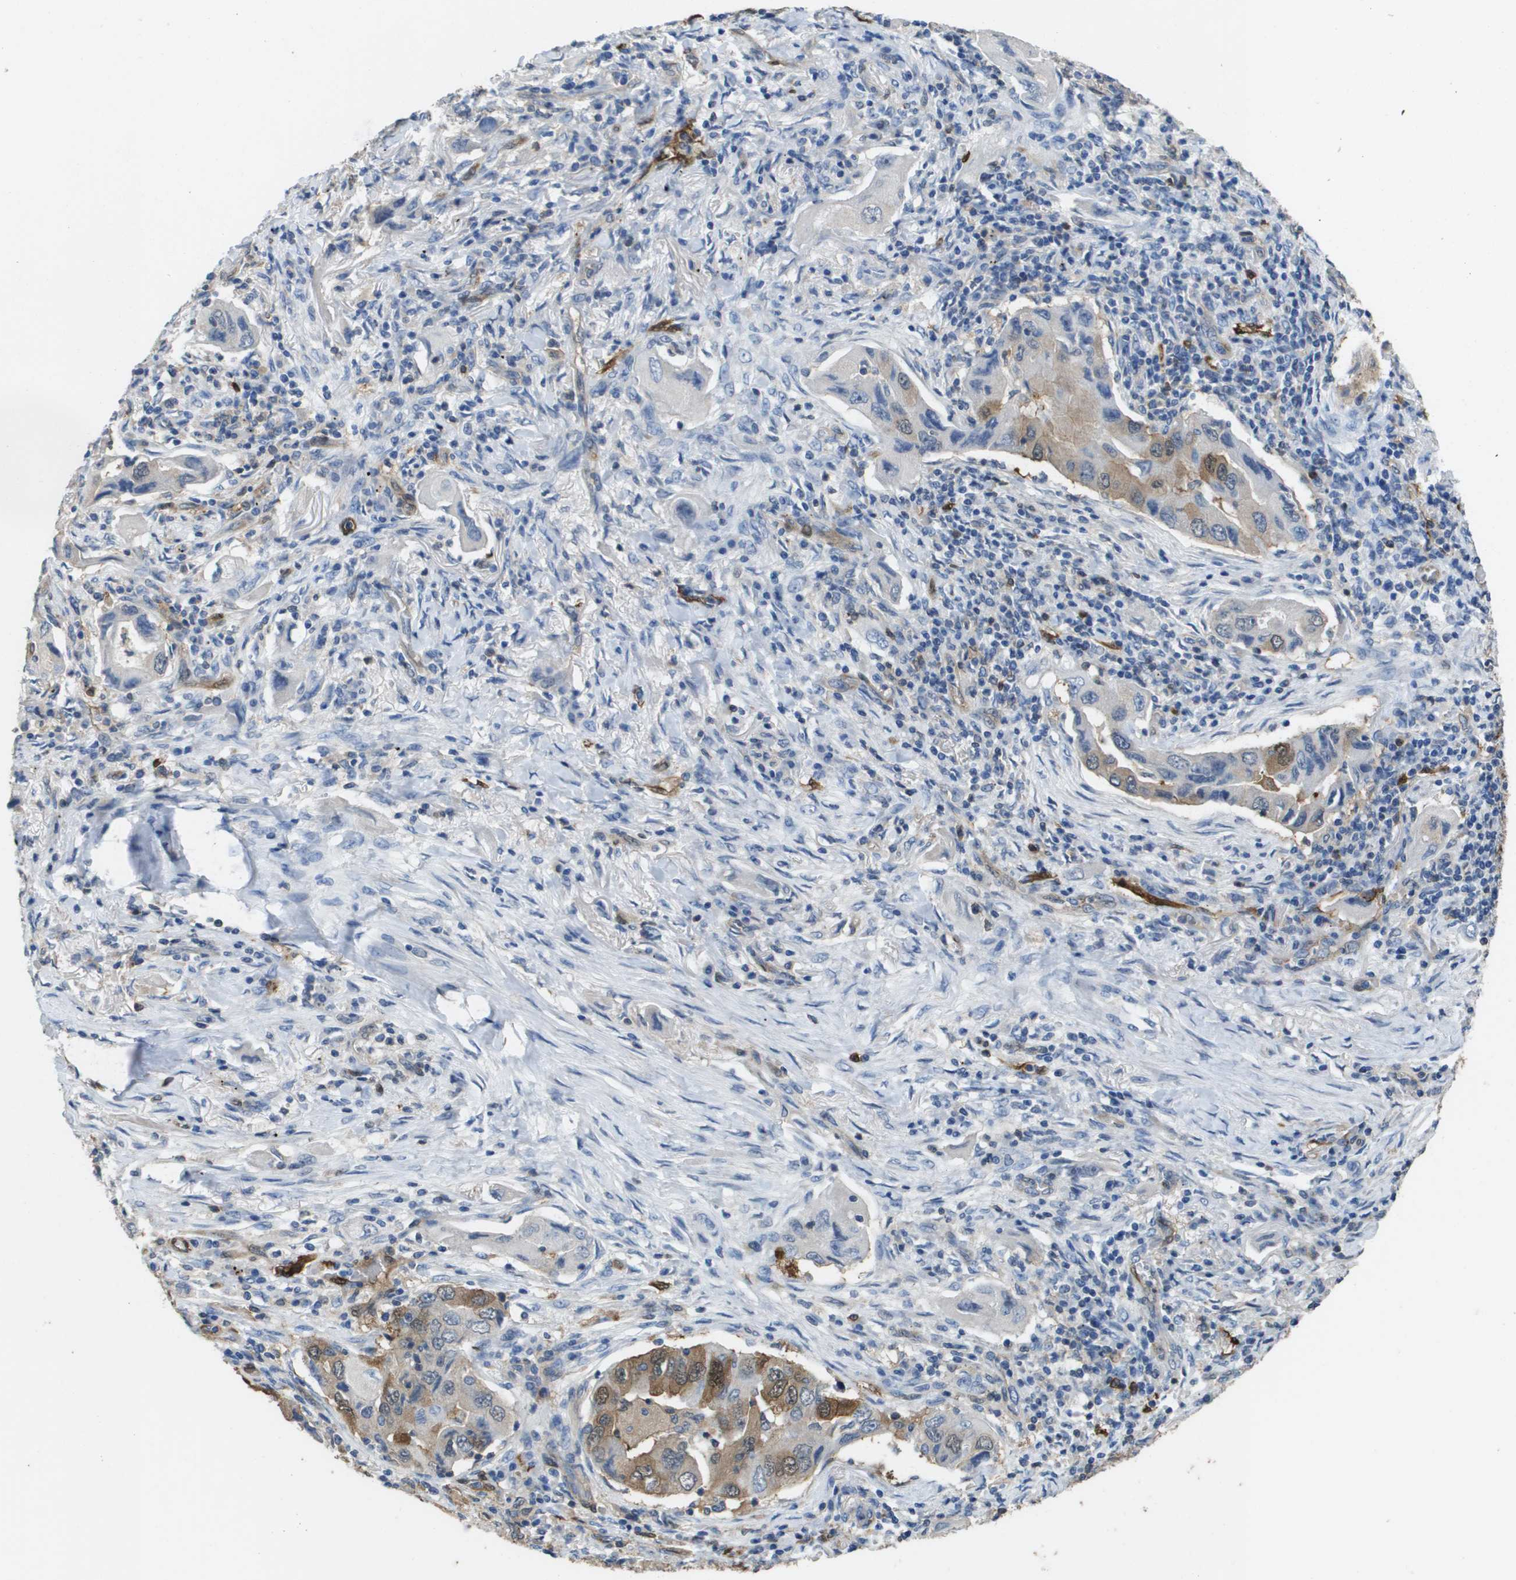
{"staining": {"intensity": "moderate", "quantity": ">75%", "location": "cytoplasmic/membranous"}, "tissue": "lung cancer", "cell_type": "Tumor cells", "image_type": "cancer", "snomed": [{"axis": "morphology", "description": "Adenocarcinoma, NOS"}, {"axis": "topography", "description": "Lung"}], "caption": "Immunohistochemical staining of lung cancer (adenocarcinoma) shows medium levels of moderate cytoplasmic/membranous positivity in about >75% of tumor cells.", "gene": "FABP5", "patient": {"sex": "female", "age": 65}}